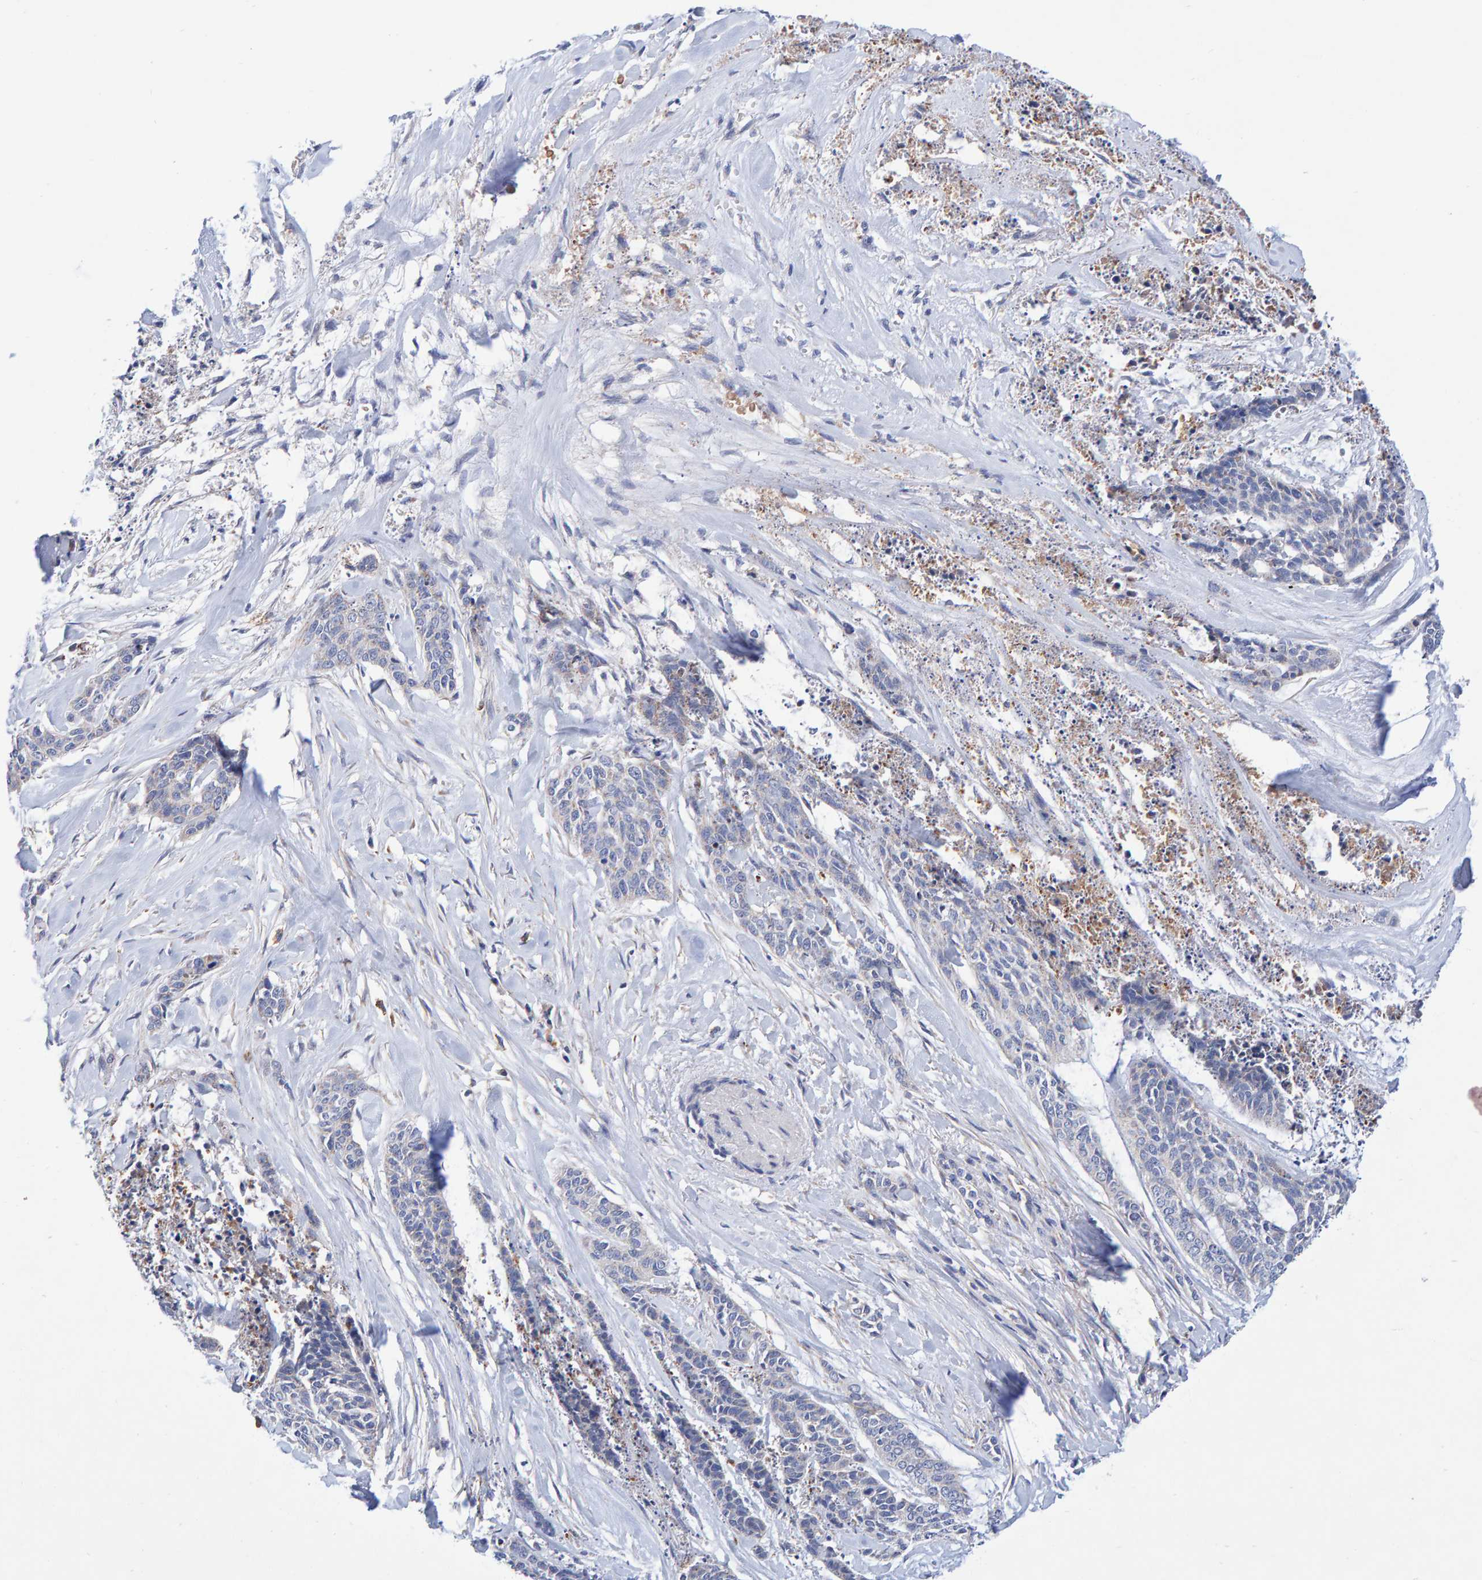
{"staining": {"intensity": "negative", "quantity": "none", "location": "none"}, "tissue": "skin cancer", "cell_type": "Tumor cells", "image_type": "cancer", "snomed": [{"axis": "morphology", "description": "Basal cell carcinoma"}, {"axis": "topography", "description": "Skin"}], "caption": "The IHC micrograph has no significant positivity in tumor cells of skin basal cell carcinoma tissue.", "gene": "EFR3A", "patient": {"sex": "female", "age": 64}}